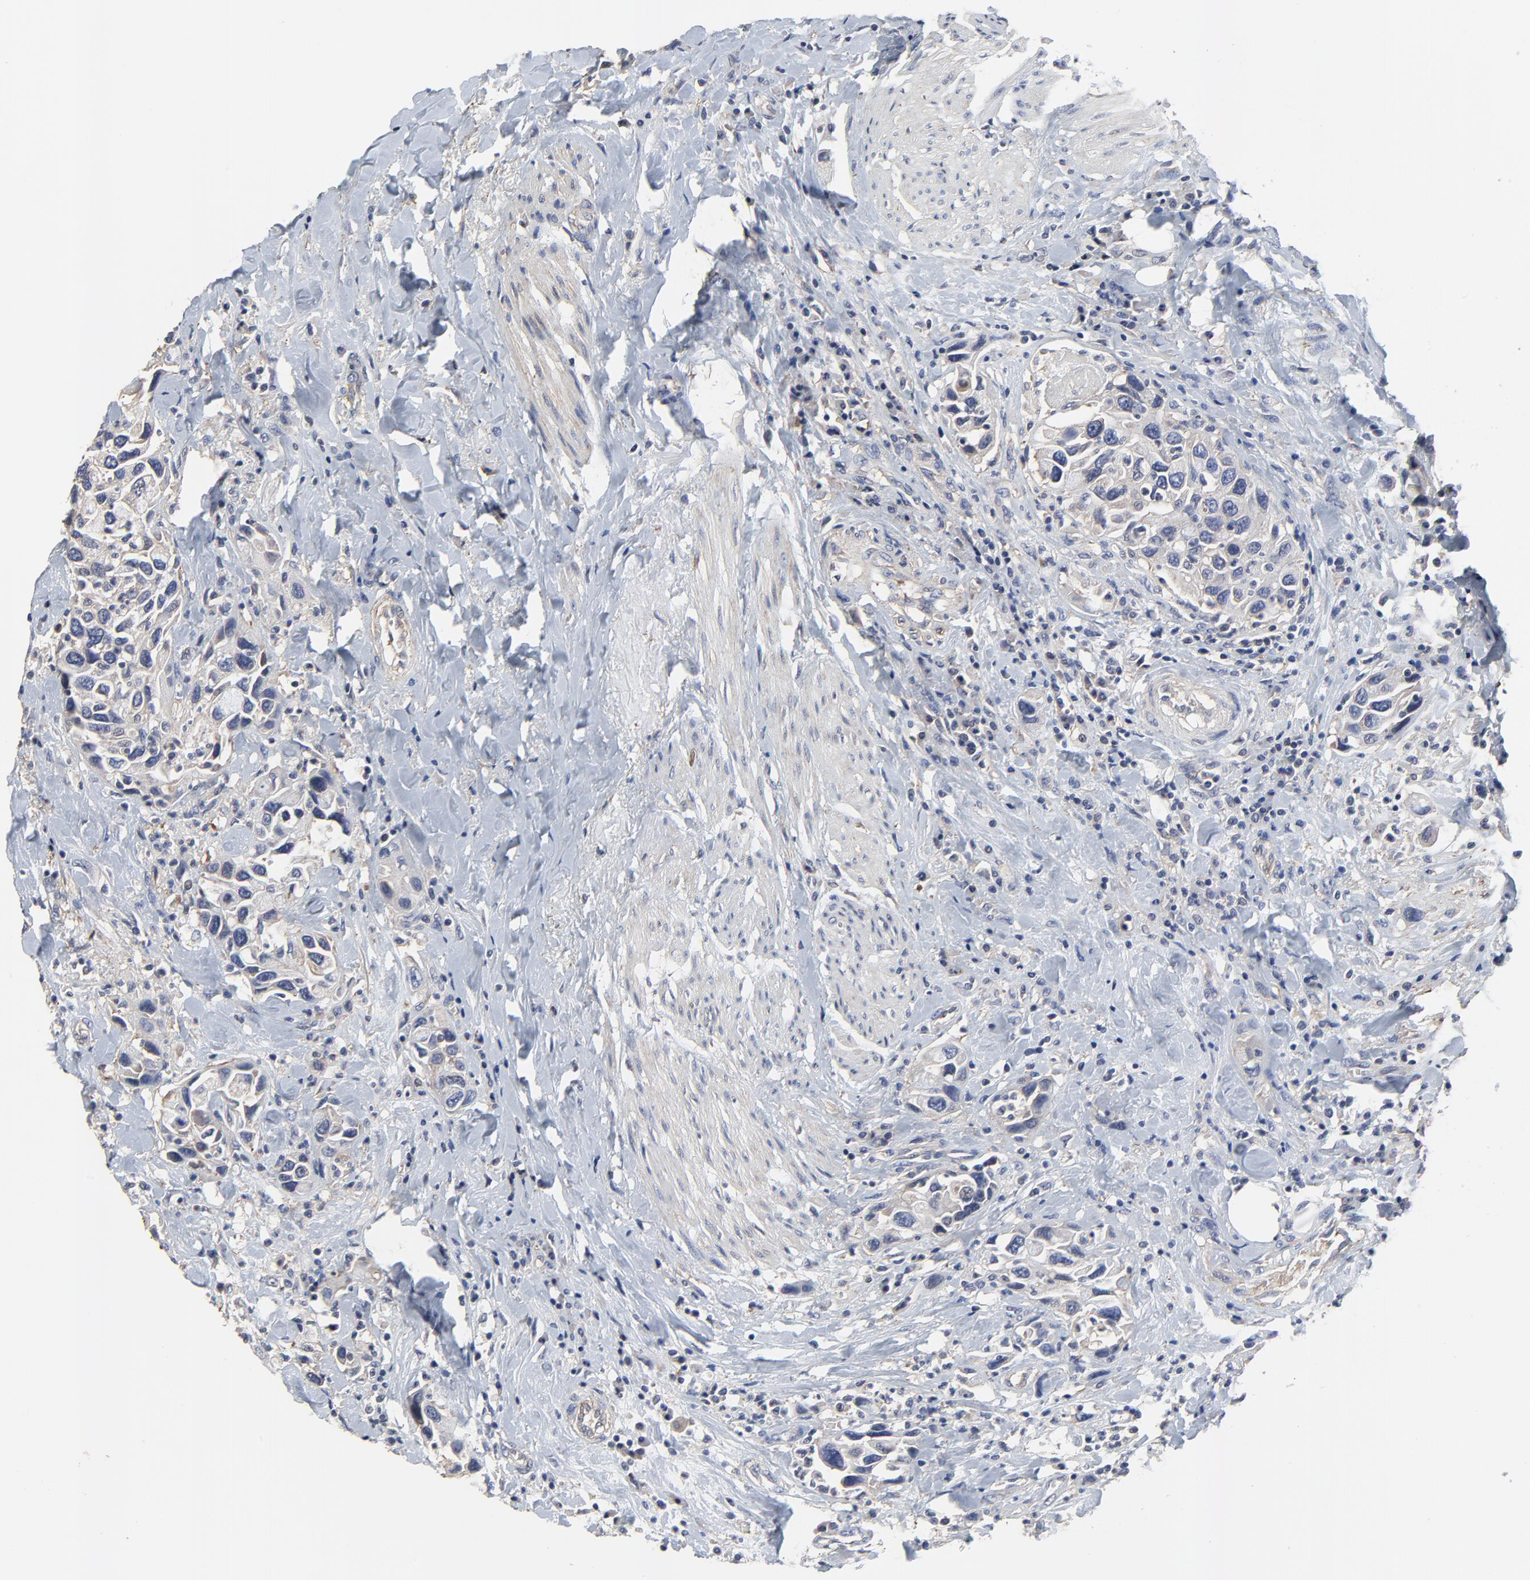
{"staining": {"intensity": "weak", "quantity": "<25%", "location": "cytoplasmic/membranous"}, "tissue": "urothelial cancer", "cell_type": "Tumor cells", "image_type": "cancer", "snomed": [{"axis": "morphology", "description": "Urothelial carcinoma, High grade"}, {"axis": "topography", "description": "Urinary bladder"}], "caption": "Tumor cells show no significant positivity in urothelial cancer.", "gene": "NXF3", "patient": {"sex": "male", "age": 66}}